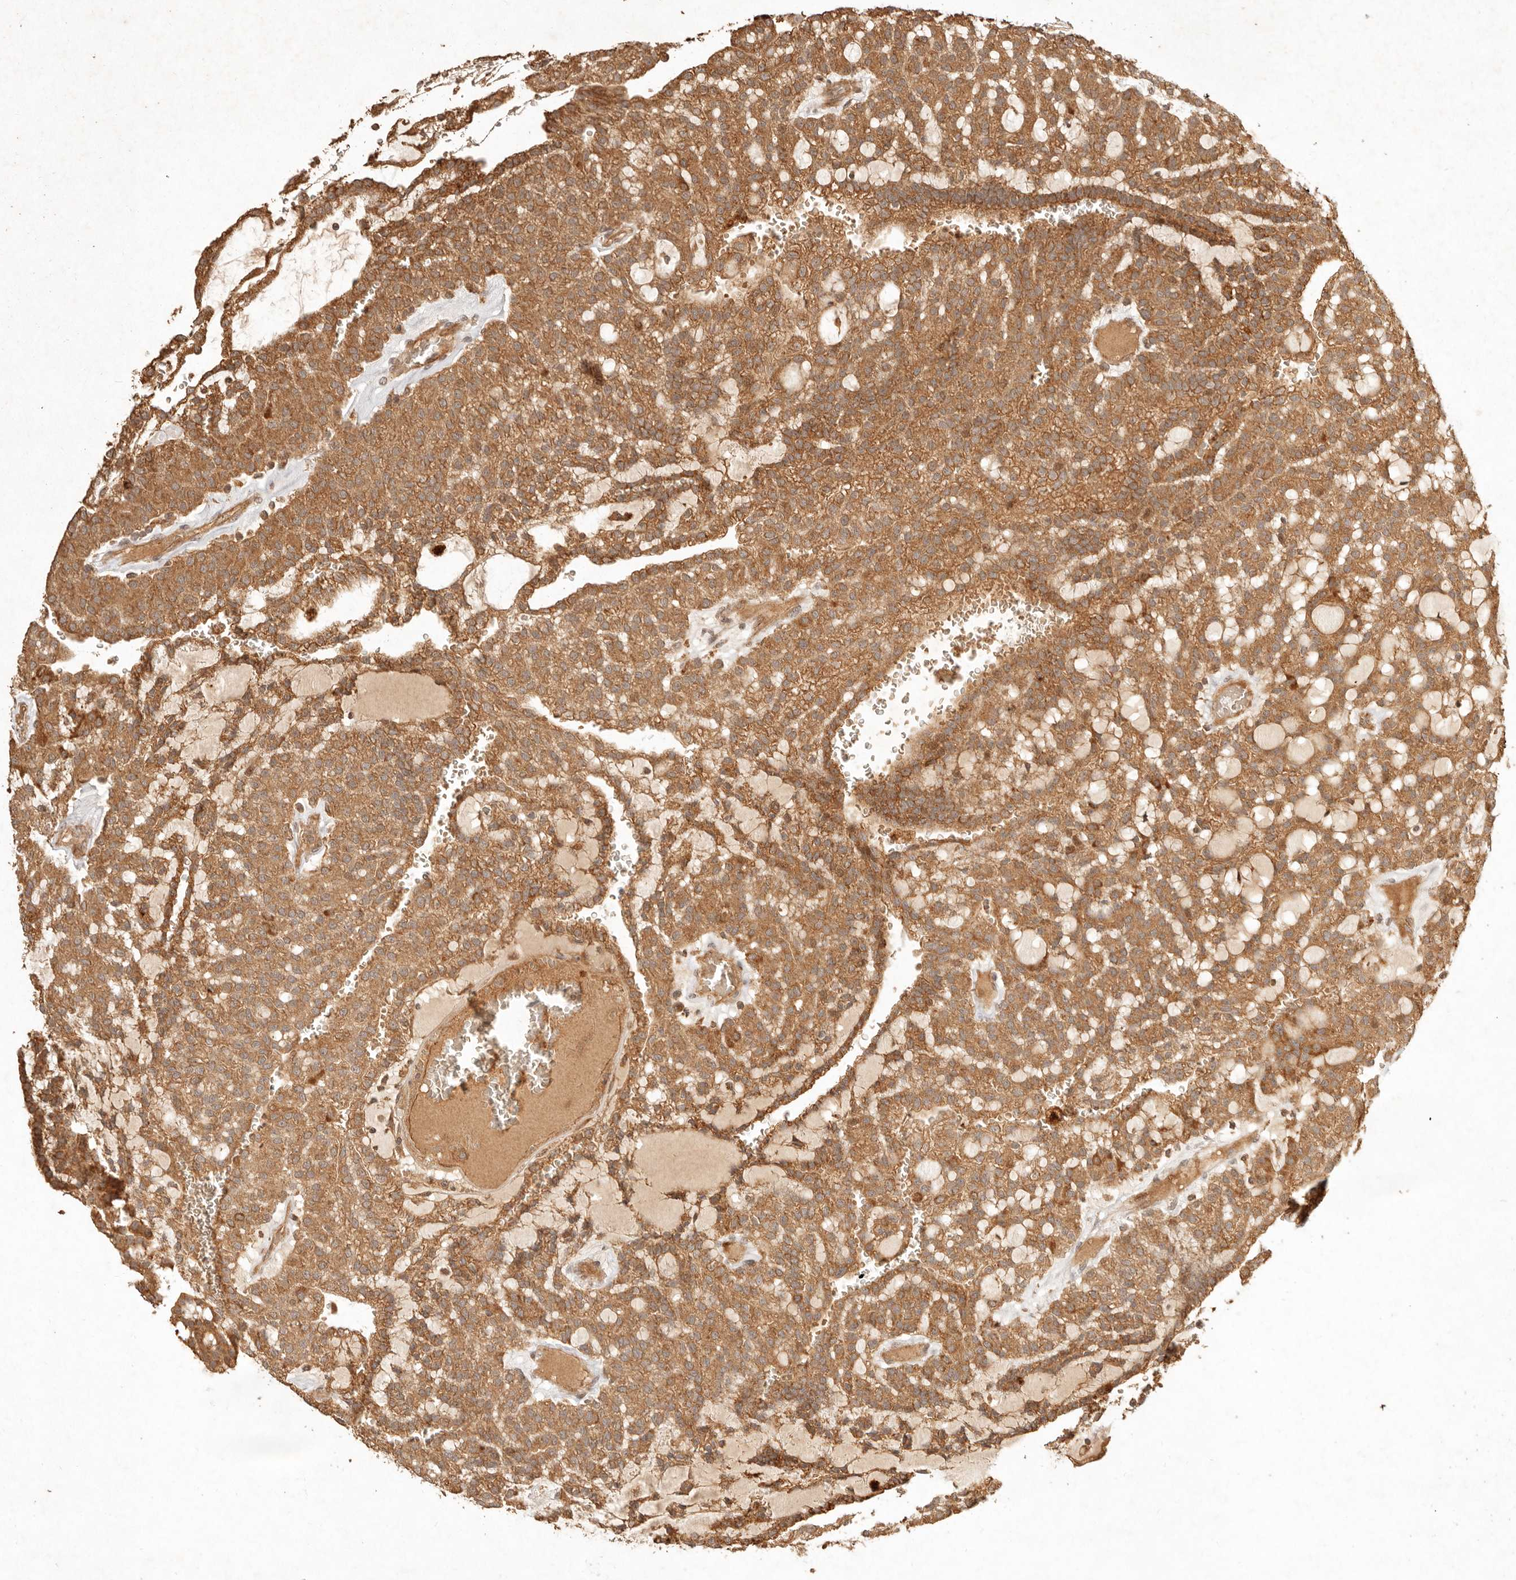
{"staining": {"intensity": "moderate", "quantity": ">75%", "location": "cytoplasmic/membranous"}, "tissue": "renal cancer", "cell_type": "Tumor cells", "image_type": "cancer", "snomed": [{"axis": "morphology", "description": "Adenocarcinoma, NOS"}, {"axis": "topography", "description": "Kidney"}], "caption": "Protein staining of renal cancer tissue shows moderate cytoplasmic/membranous positivity in about >75% of tumor cells.", "gene": "CLEC4C", "patient": {"sex": "male", "age": 63}}